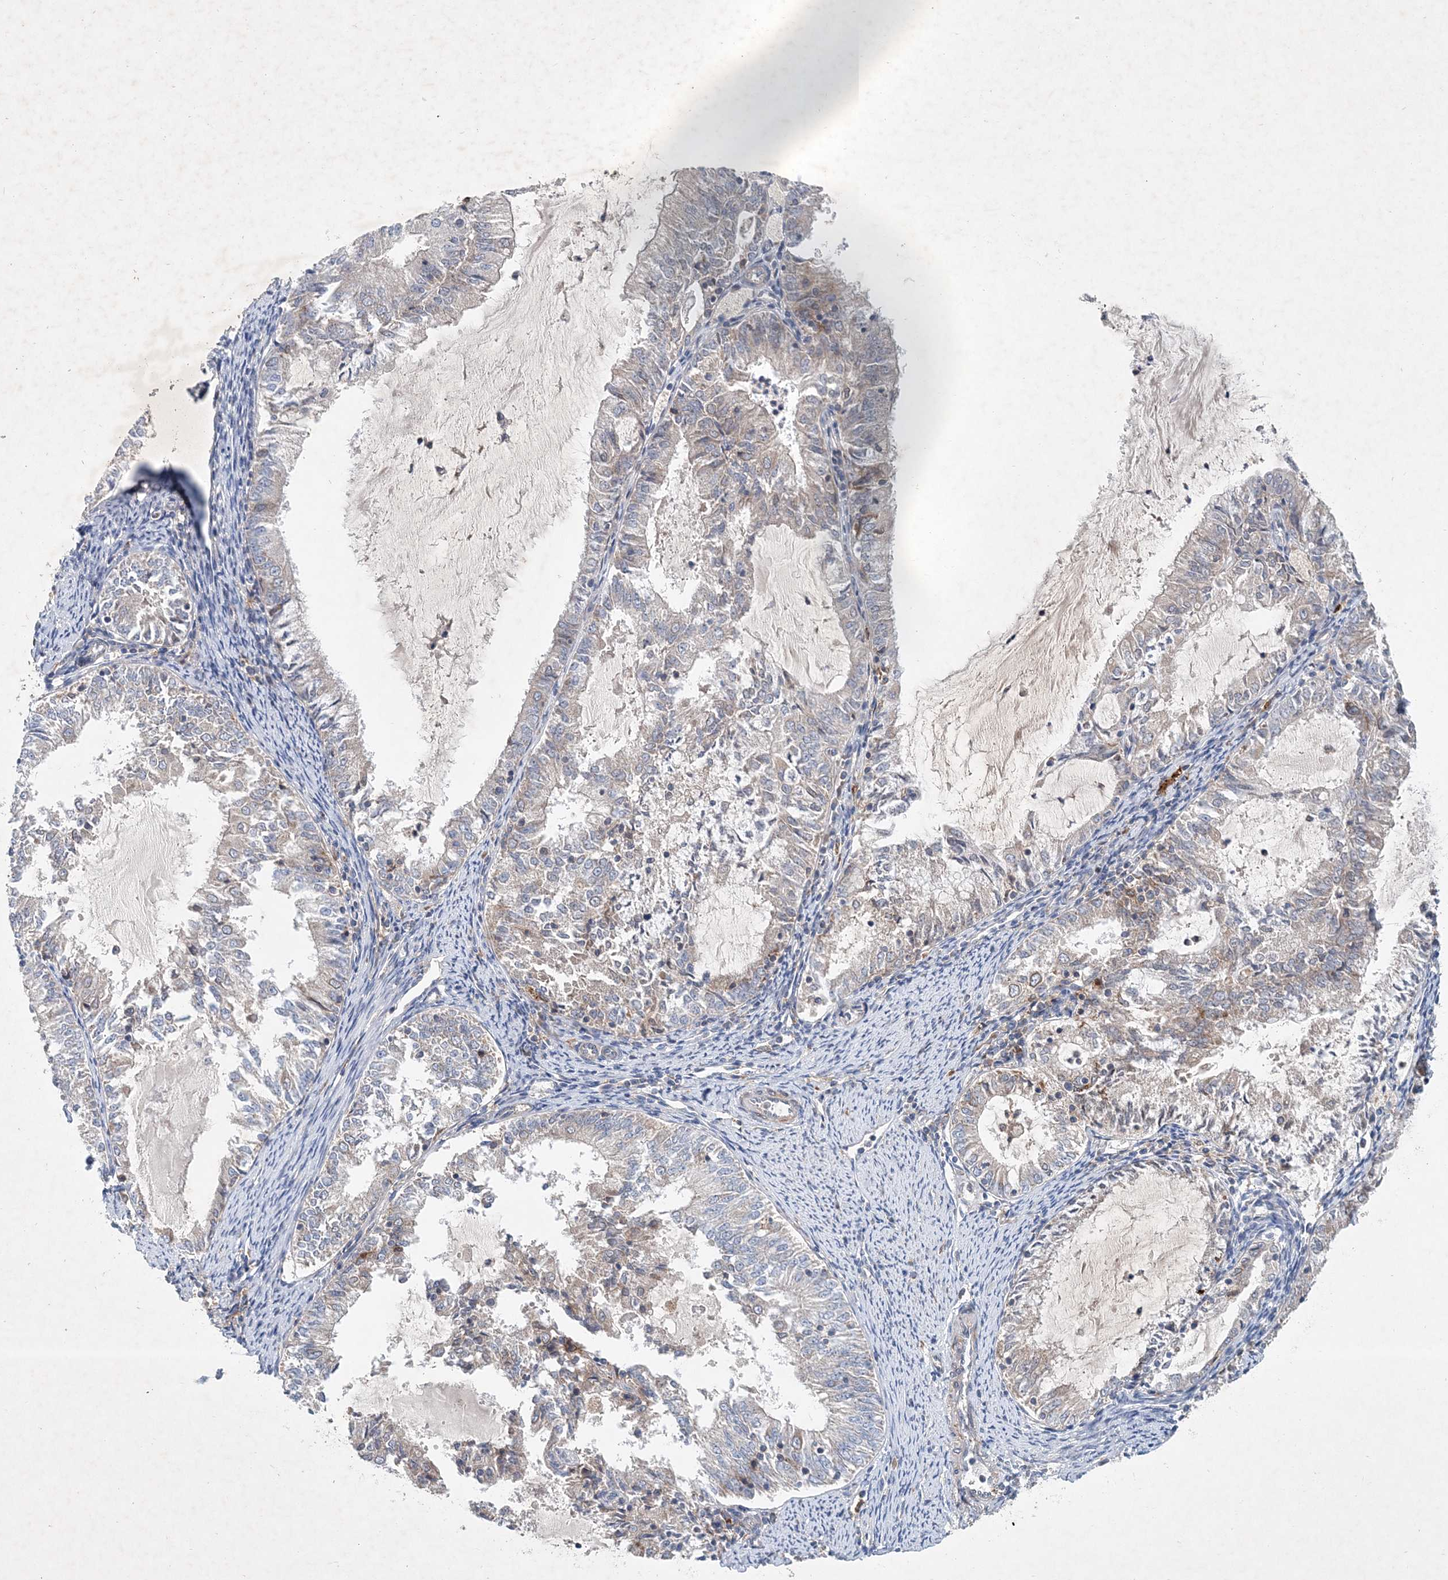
{"staining": {"intensity": "negative", "quantity": "none", "location": "none"}, "tissue": "endometrial cancer", "cell_type": "Tumor cells", "image_type": "cancer", "snomed": [{"axis": "morphology", "description": "Adenocarcinoma, NOS"}, {"axis": "topography", "description": "Endometrium"}], "caption": "IHC micrograph of adenocarcinoma (endometrial) stained for a protein (brown), which shows no expression in tumor cells.", "gene": "P2RY10", "patient": {"sex": "female", "age": 57}}